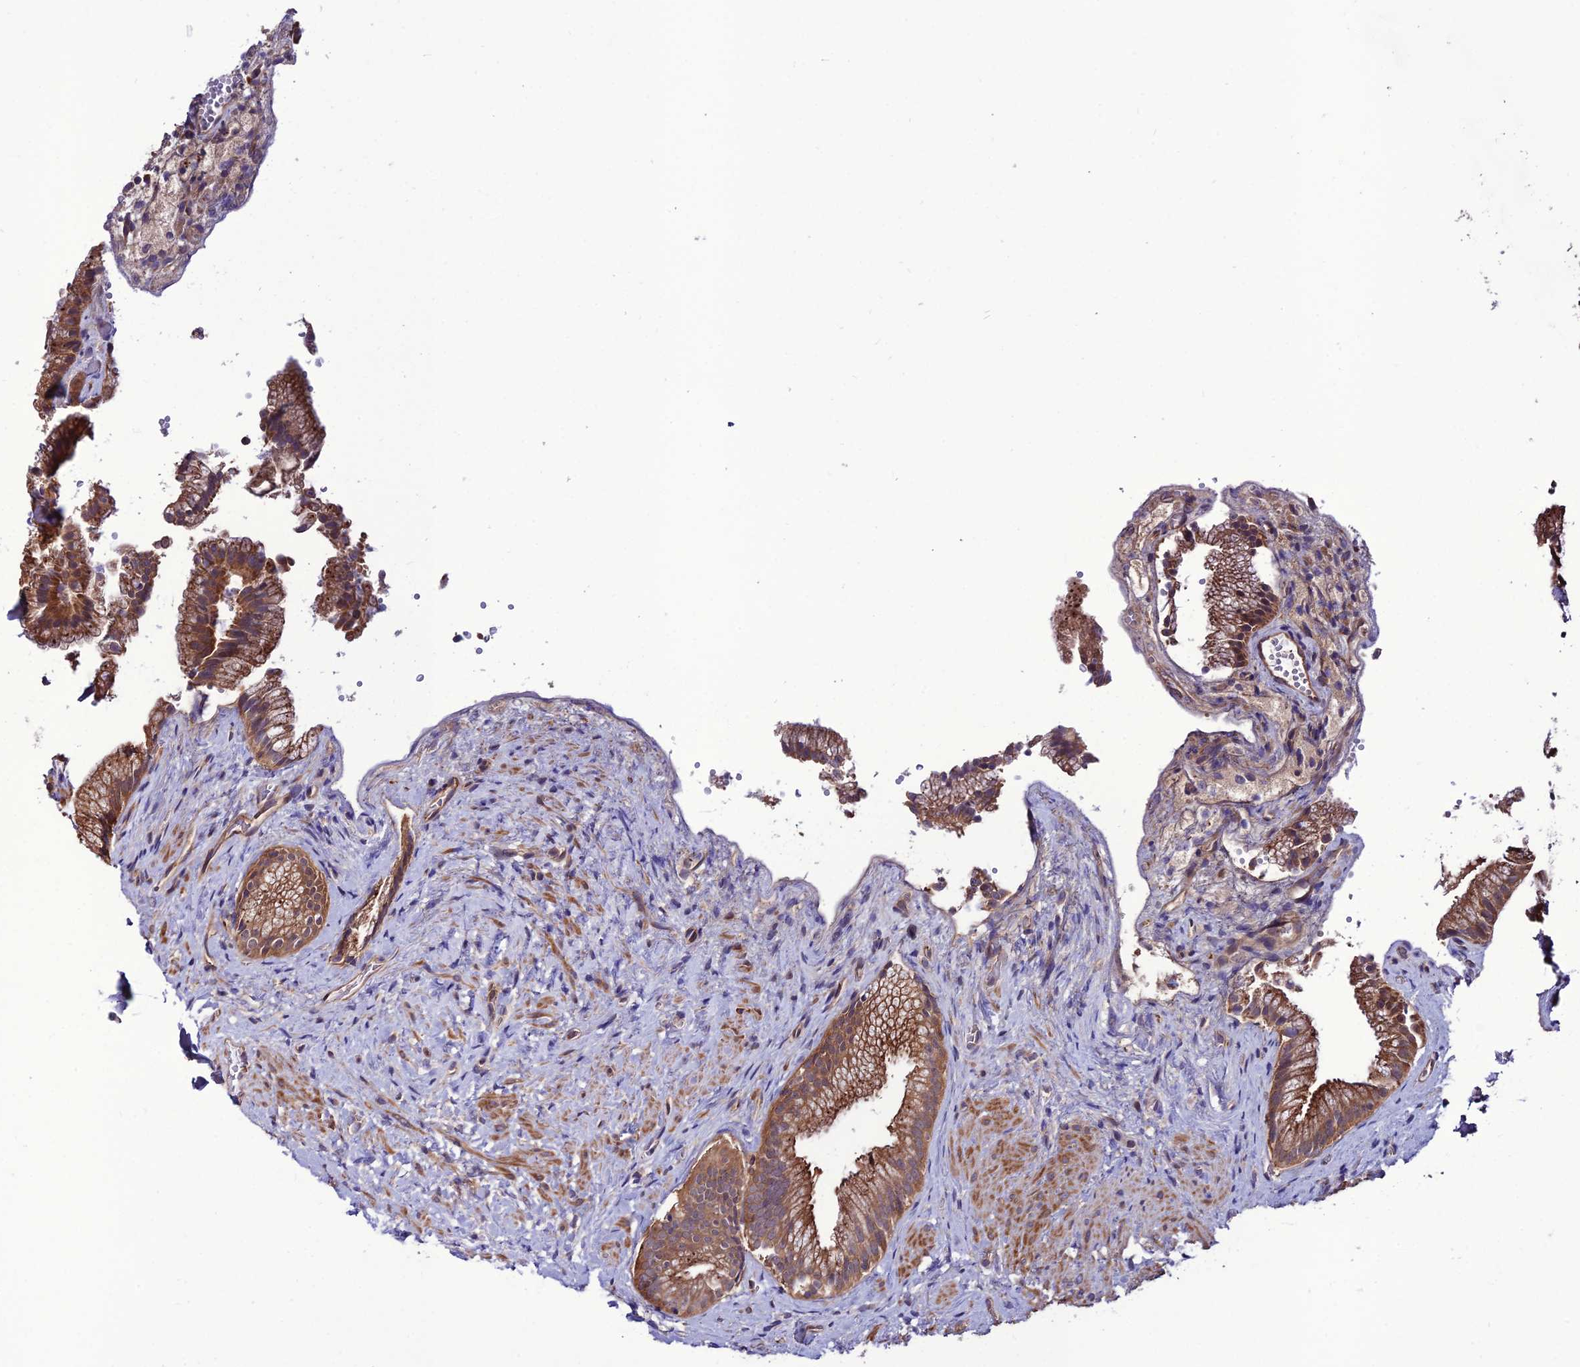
{"staining": {"intensity": "strong", "quantity": ">75%", "location": "cytoplasmic/membranous"}, "tissue": "gallbladder", "cell_type": "Glandular cells", "image_type": "normal", "snomed": [{"axis": "morphology", "description": "Normal tissue, NOS"}, {"axis": "morphology", "description": "Inflammation, NOS"}, {"axis": "topography", "description": "Gallbladder"}], "caption": "Immunohistochemical staining of benign gallbladder reveals high levels of strong cytoplasmic/membranous positivity in about >75% of glandular cells. (DAB (3,3'-diaminobenzidine) IHC with brightfield microscopy, high magnification).", "gene": "PPIL3", "patient": {"sex": "male", "age": 51}}